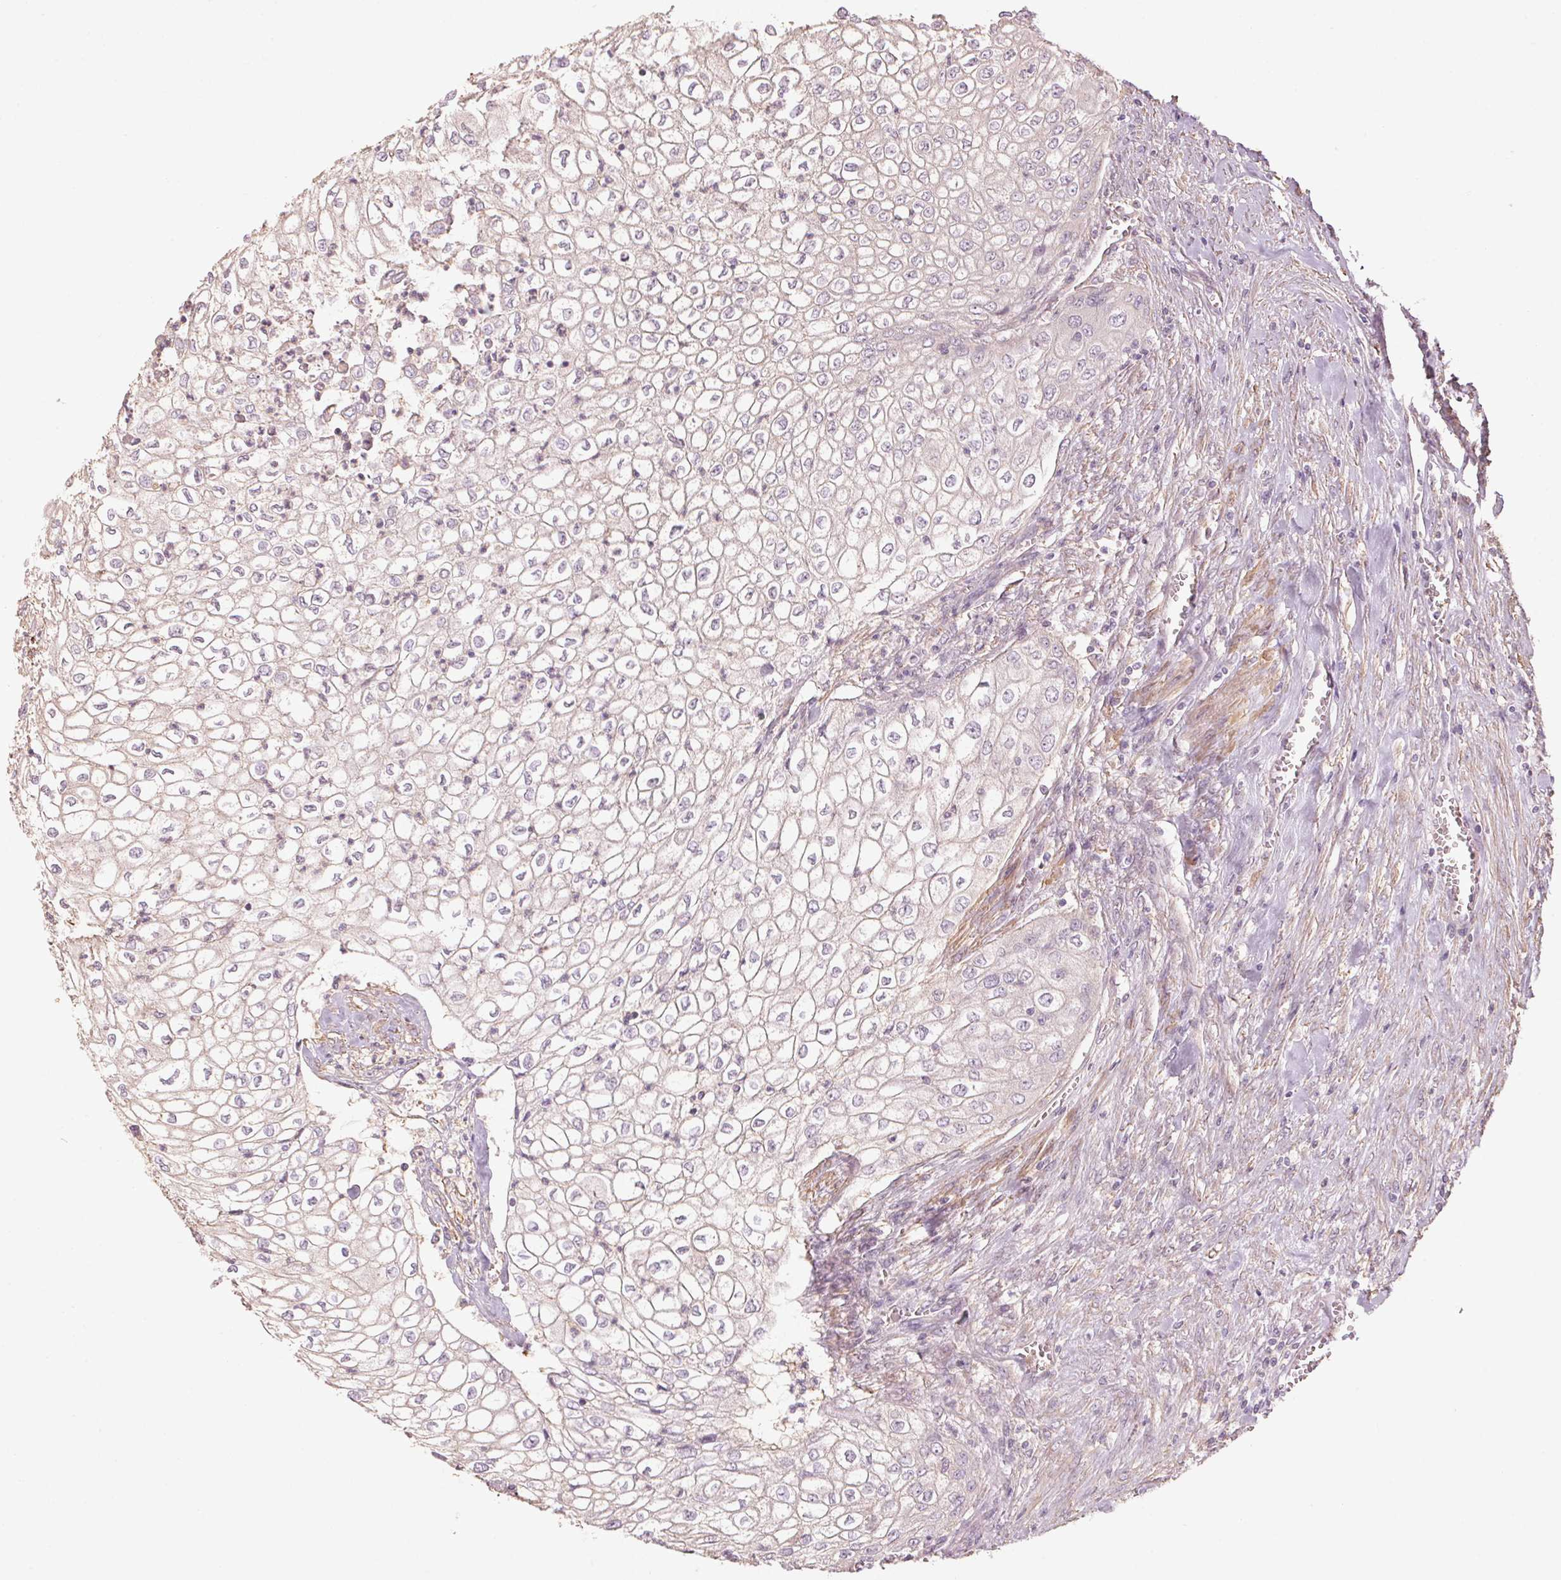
{"staining": {"intensity": "negative", "quantity": "none", "location": "none"}, "tissue": "urothelial cancer", "cell_type": "Tumor cells", "image_type": "cancer", "snomed": [{"axis": "morphology", "description": "Urothelial carcinoma, High grade"}, {"axis": "topography", "description": "Urinary bladder"}], "caption": "High magnification brightfield microscopy of urothelial cancer stained with DAB (3,3'-diaminobenzidine) (brown) and counterstained with hematoxylin (blue): tumor cells show no significant positivity.", "gene": "QDPR", "patient": {"sex": "male", "age": 62}}